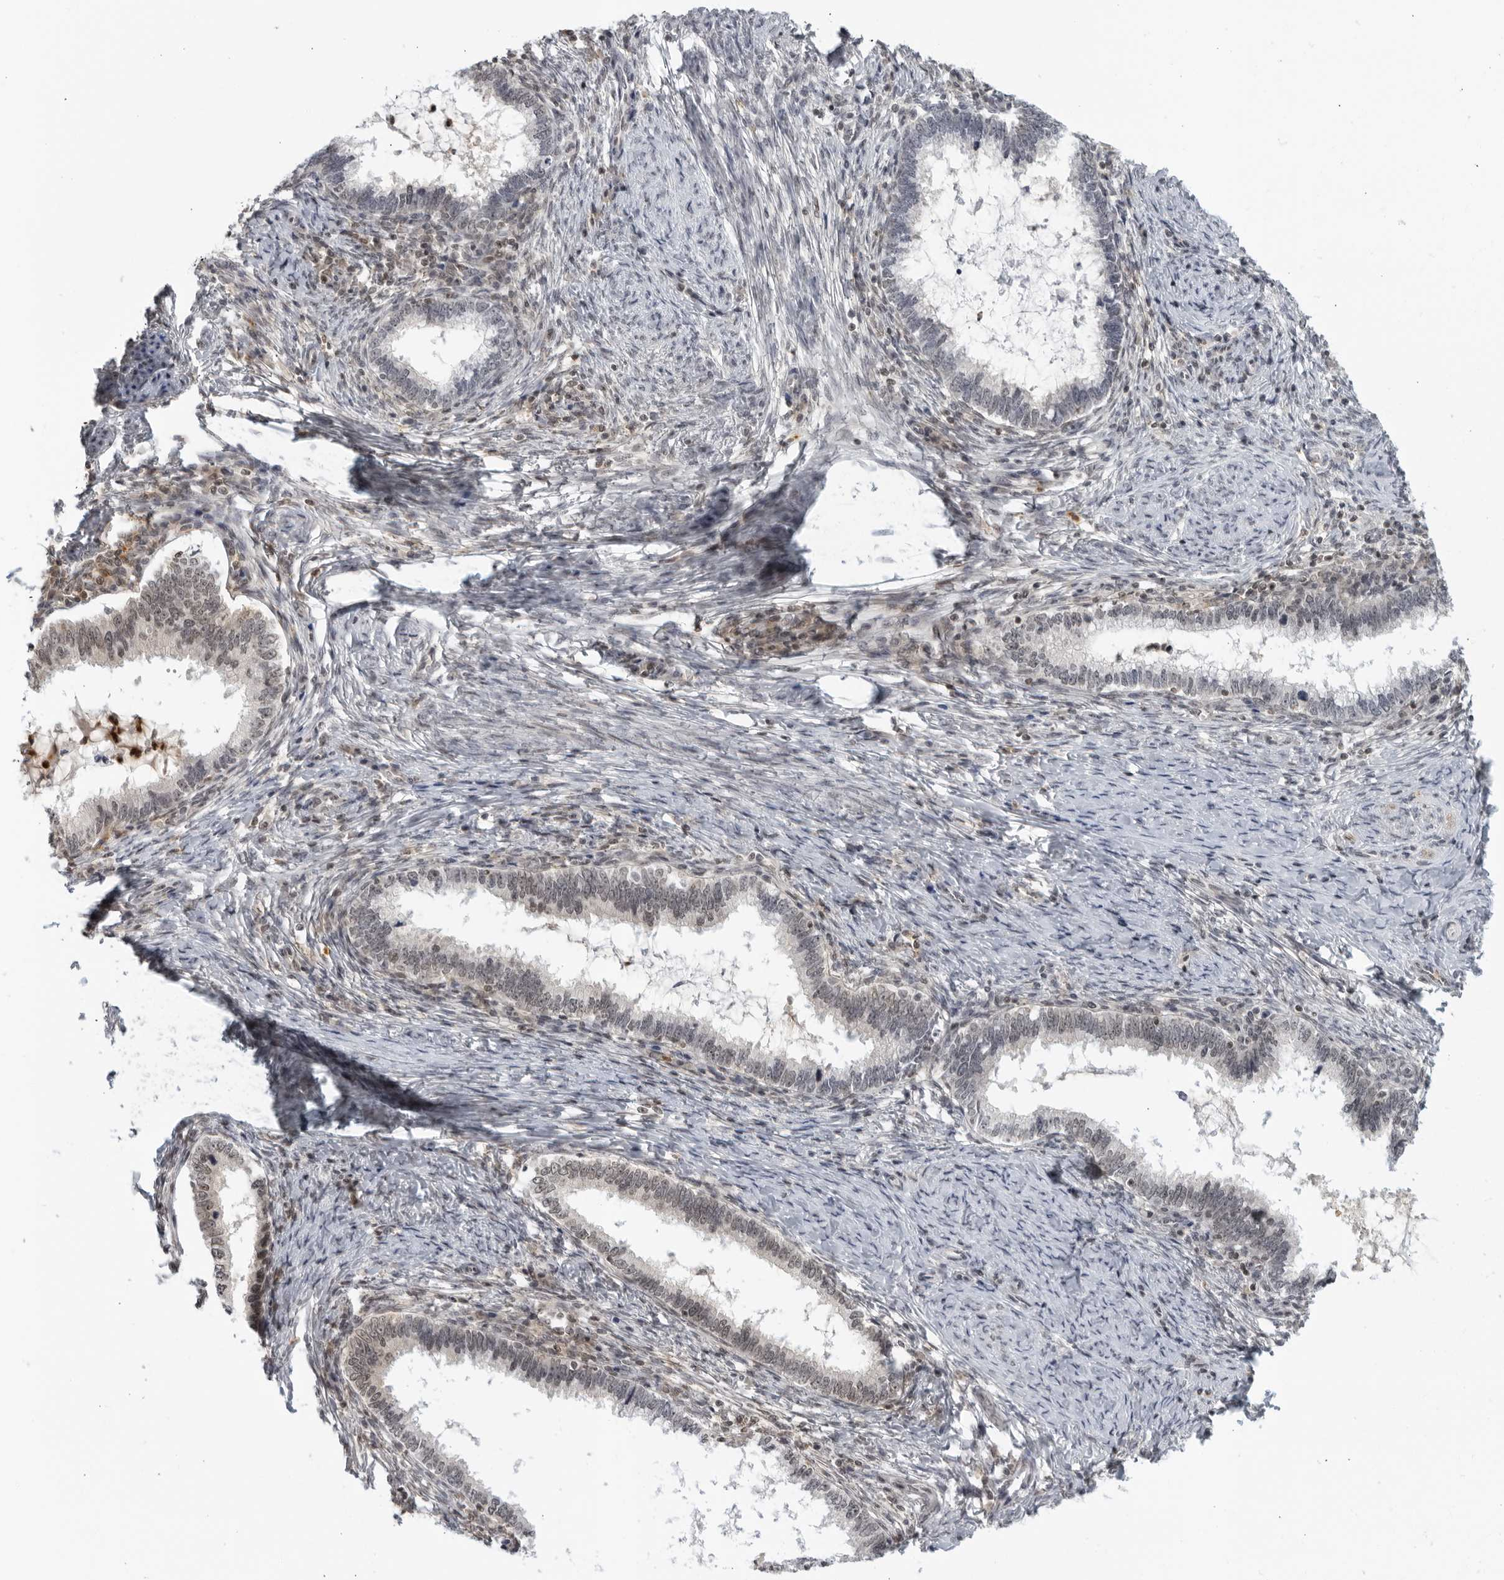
{"staining": {"intensity": "moderate", "quantity": "<25%", "location": "nuclear"}, "tissue": "cervical cancer", "cell_type": "Tumor cells", "image_type": "cancer", "snomed": [{"axis": "morphology", "description": "Adenocarcinoma, NOS"}, {"axis": "topography", "description": "Cervix"}], "caption": "Tumor cells display moderate nuclear positivity in approximately <25% of cells in cervical cancer.", "gene": "CC2D1B", "patient": {"sex": "female", "age": 36}}